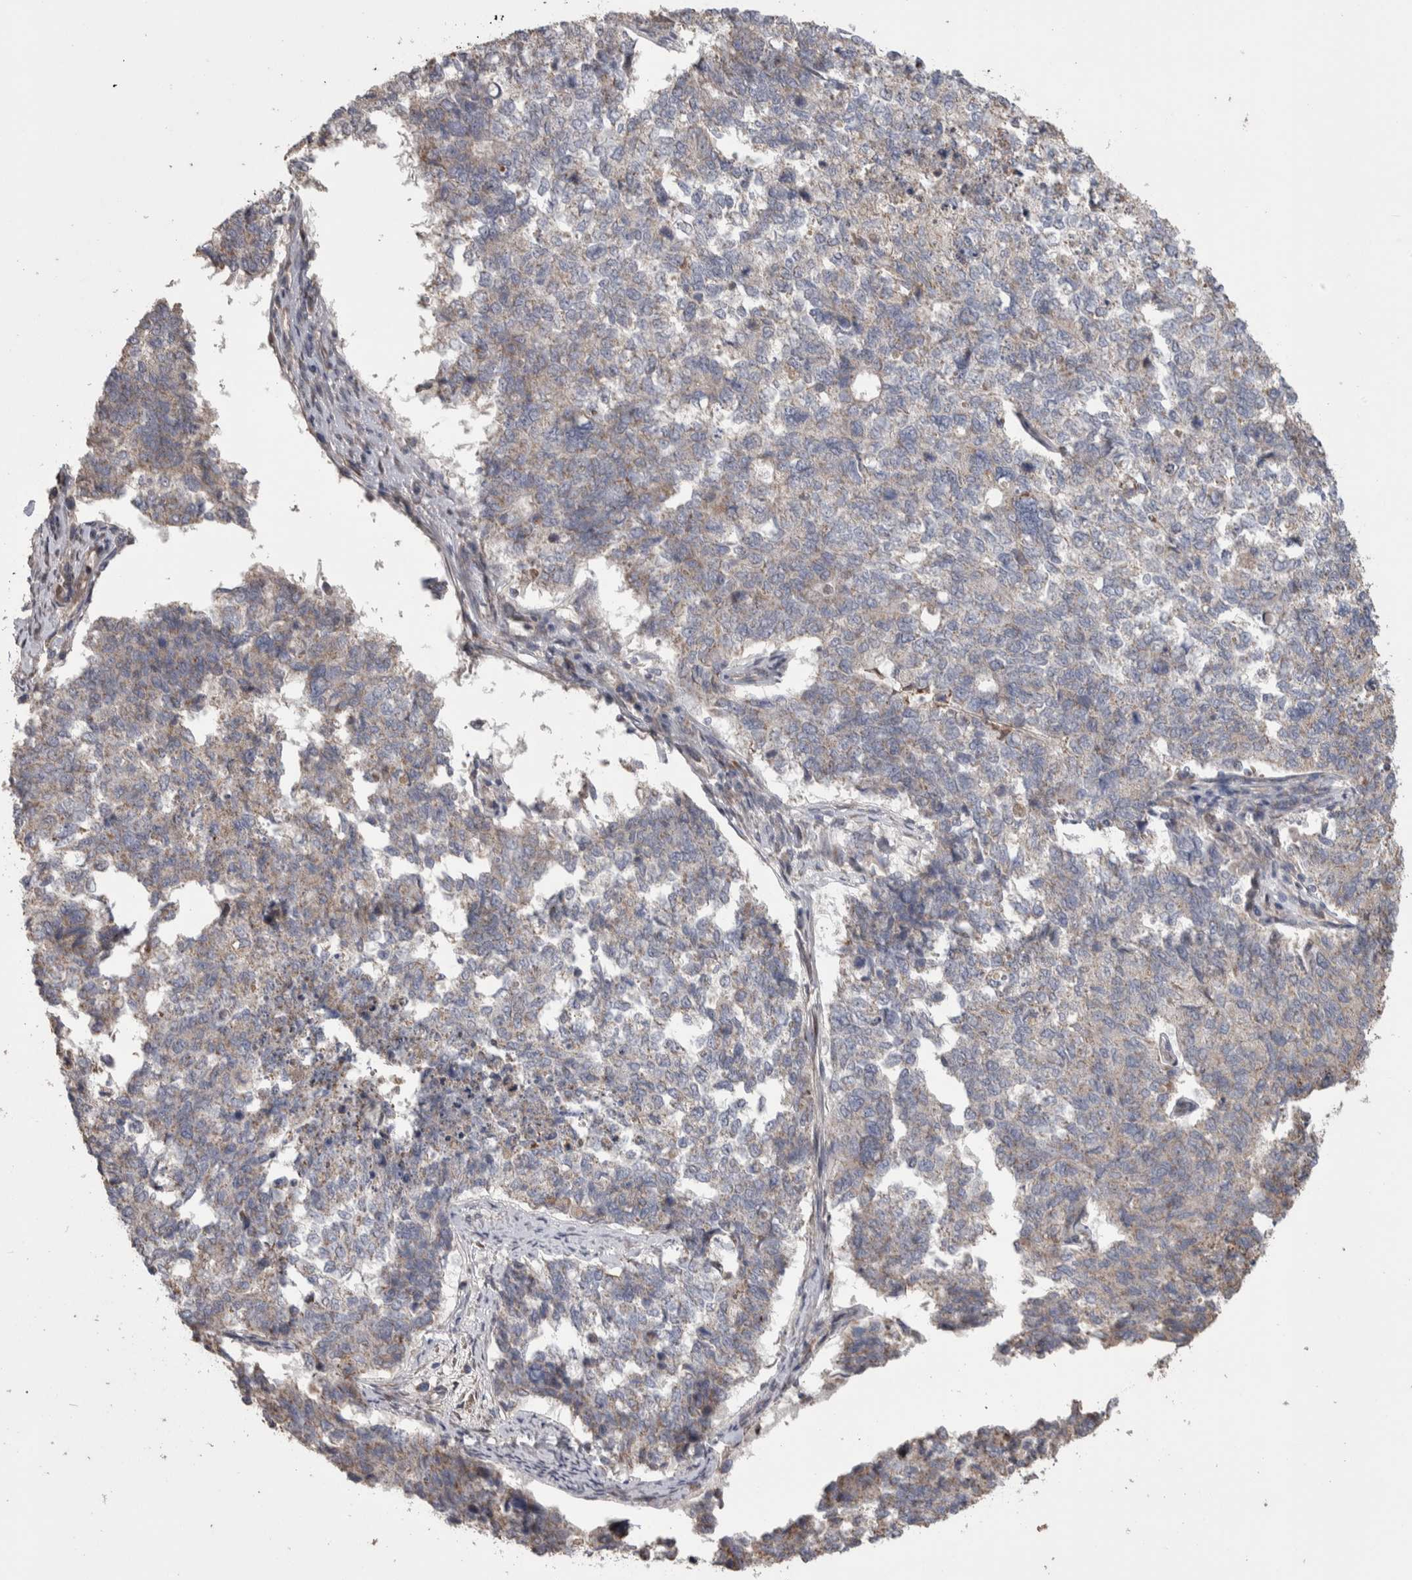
{"staining": {"intensity": "weak", "quantity": "<25%", "location": "cytoplasmic/membranous"}, "tissue": "cervical cancer", "cell_type": "Tumor cells", "image_type": "cancer", "snomed": [{"axis": "morphology", "description": "Squamous cell carcinoma, NOS"}, {"axis": "topography", "description": "Cervix"}], "caption": "Protein analysis of cervical cancer (squamous cell carcinoma) shows no significant positivity in tumor cells.", "gene": "SCO1", "patient": {"sex": "female", "age": 63}}